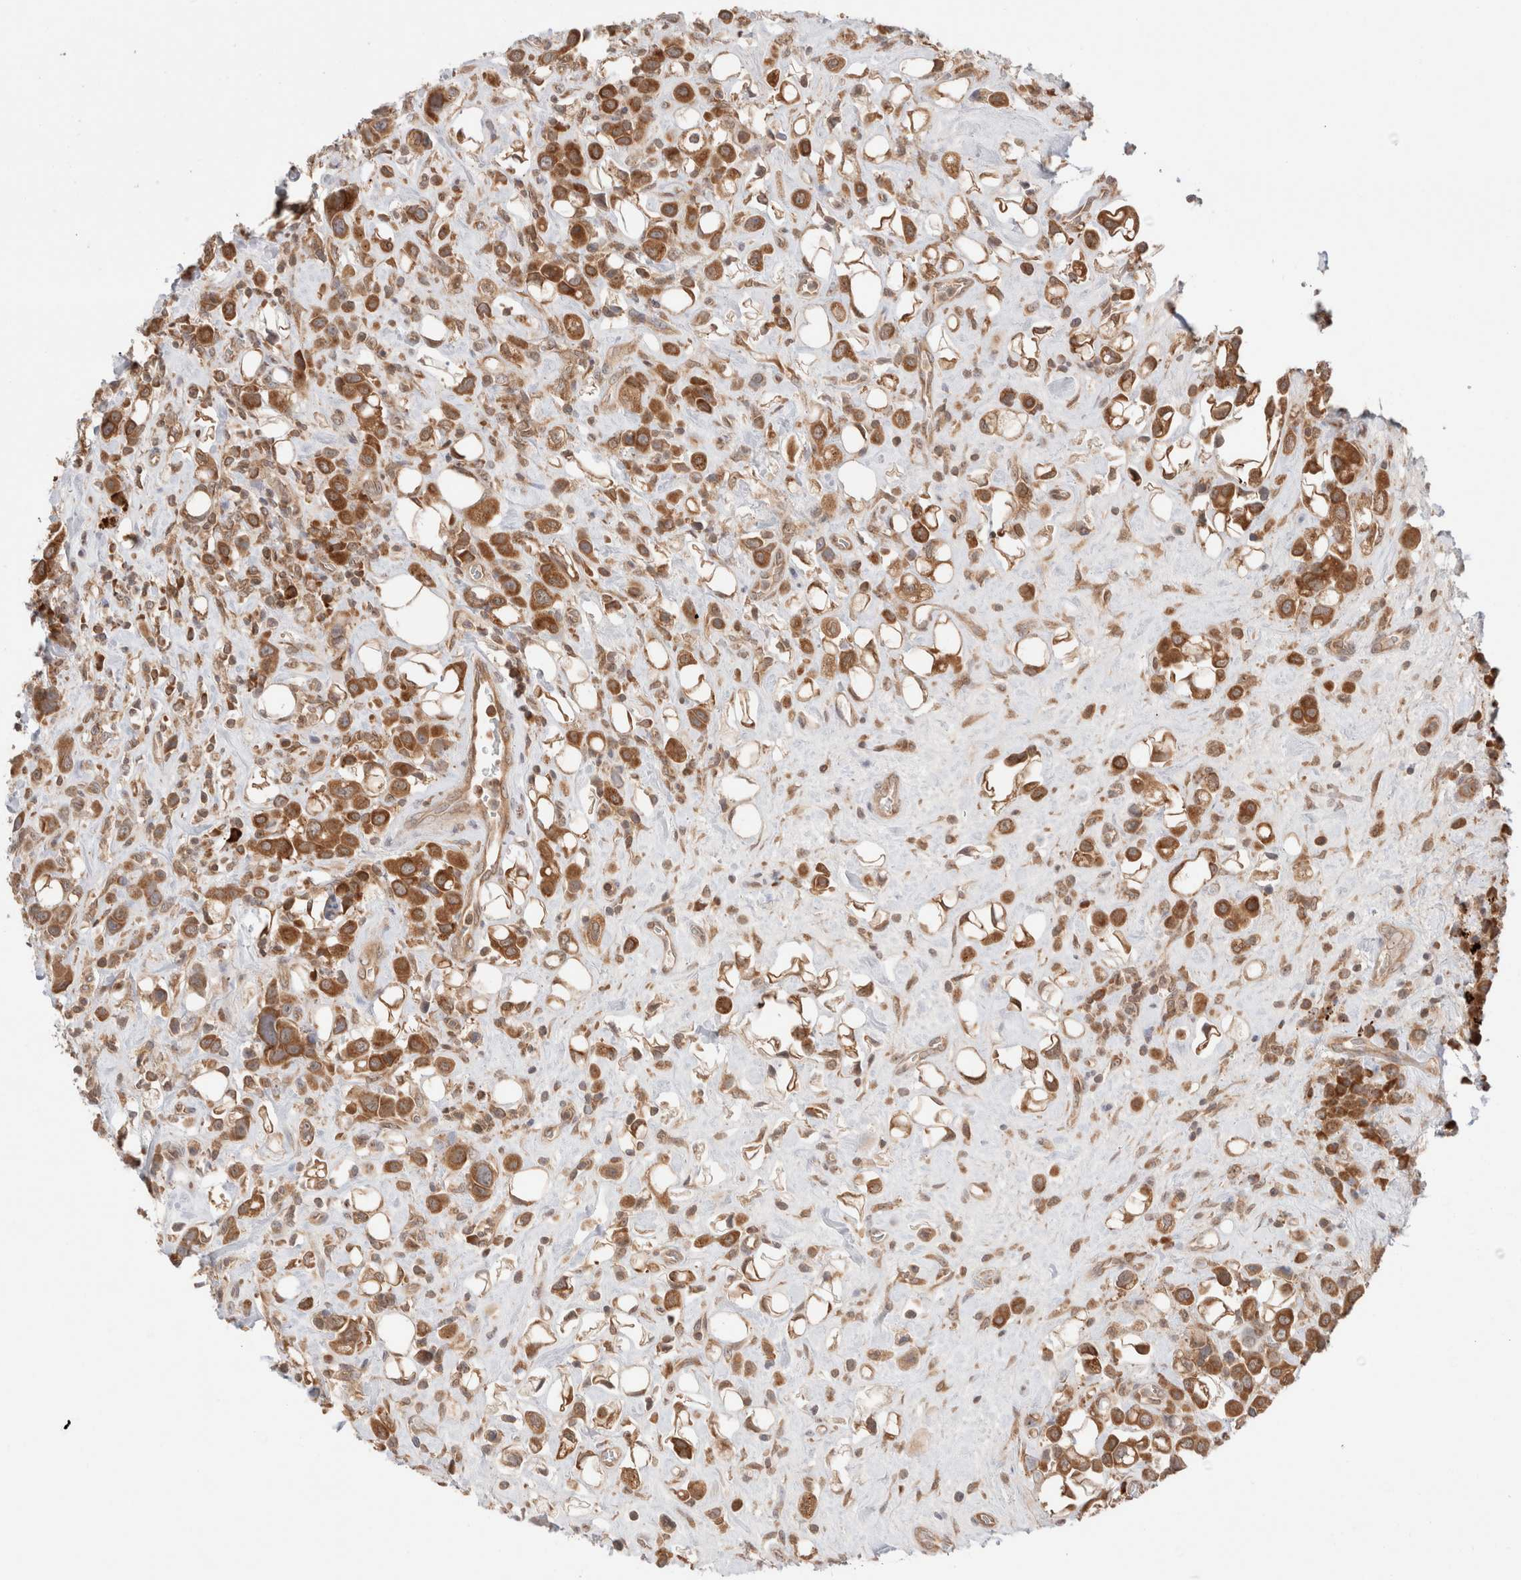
{"staining": {"intensity": "moderate", "quantity": ">75%", "location": "cytoplasmic/membranous"}, "tissue": "urothelial cancer", "cell_type": "Tumor cells", "image_type": "cancer", "snomed": [{"axis": "morphology", "description": "Urothelial carcinoma, High grade"}, {"axis": "topography", "description": "Urinary bladder"}], "caption": "Brown immunohistochemical staining in urothelial carcinoma (high-grade) exhibits moderate cytoplasmic/membranous positivity in about >75% of tumor cells.", "gene": "XKR4", "patient": {"sex": "male", "age": 50}}